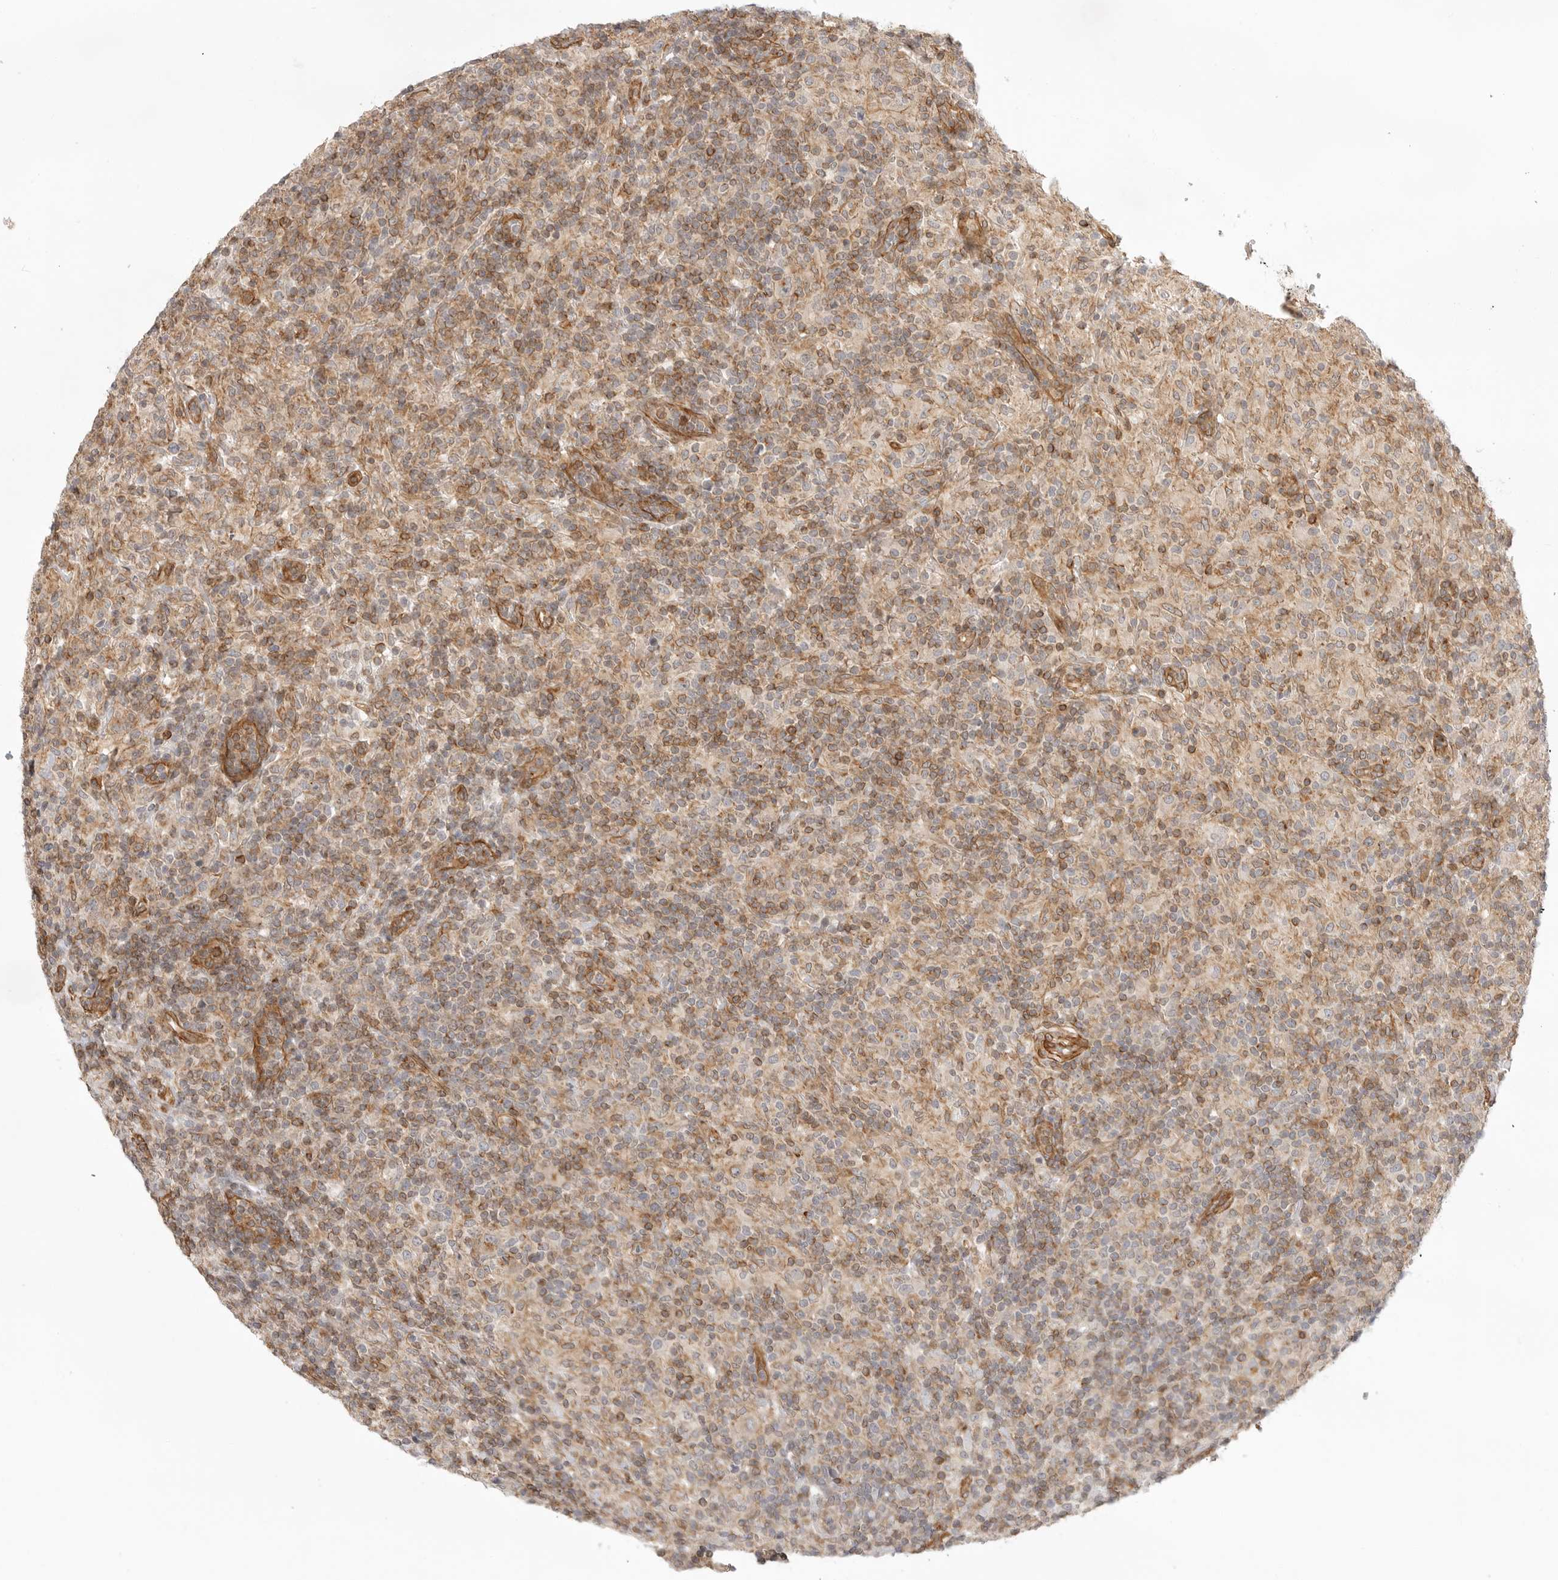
{"staining": {"intensity": "moderate", "quantity": "<25%", "location": "cytoplasmic/membranous"}, "tissue": "lymphoma", "cell_type": "Tumor cells", "image_type": "cancer", "snomed": [{"axis": "morphology", "description": "Hodgkin's disease, NOS"}, {"axis": "topography", "description": "Lymph node"}], "caption": "Immunohistochemical staining of Hodgkin's disease demonstrates low levels of moderate cytoplasmic/membranous protein staining in about <25% of tumor cells.", "gene": "ATOH7", "patient": {"sex": "male", "age": 70}}